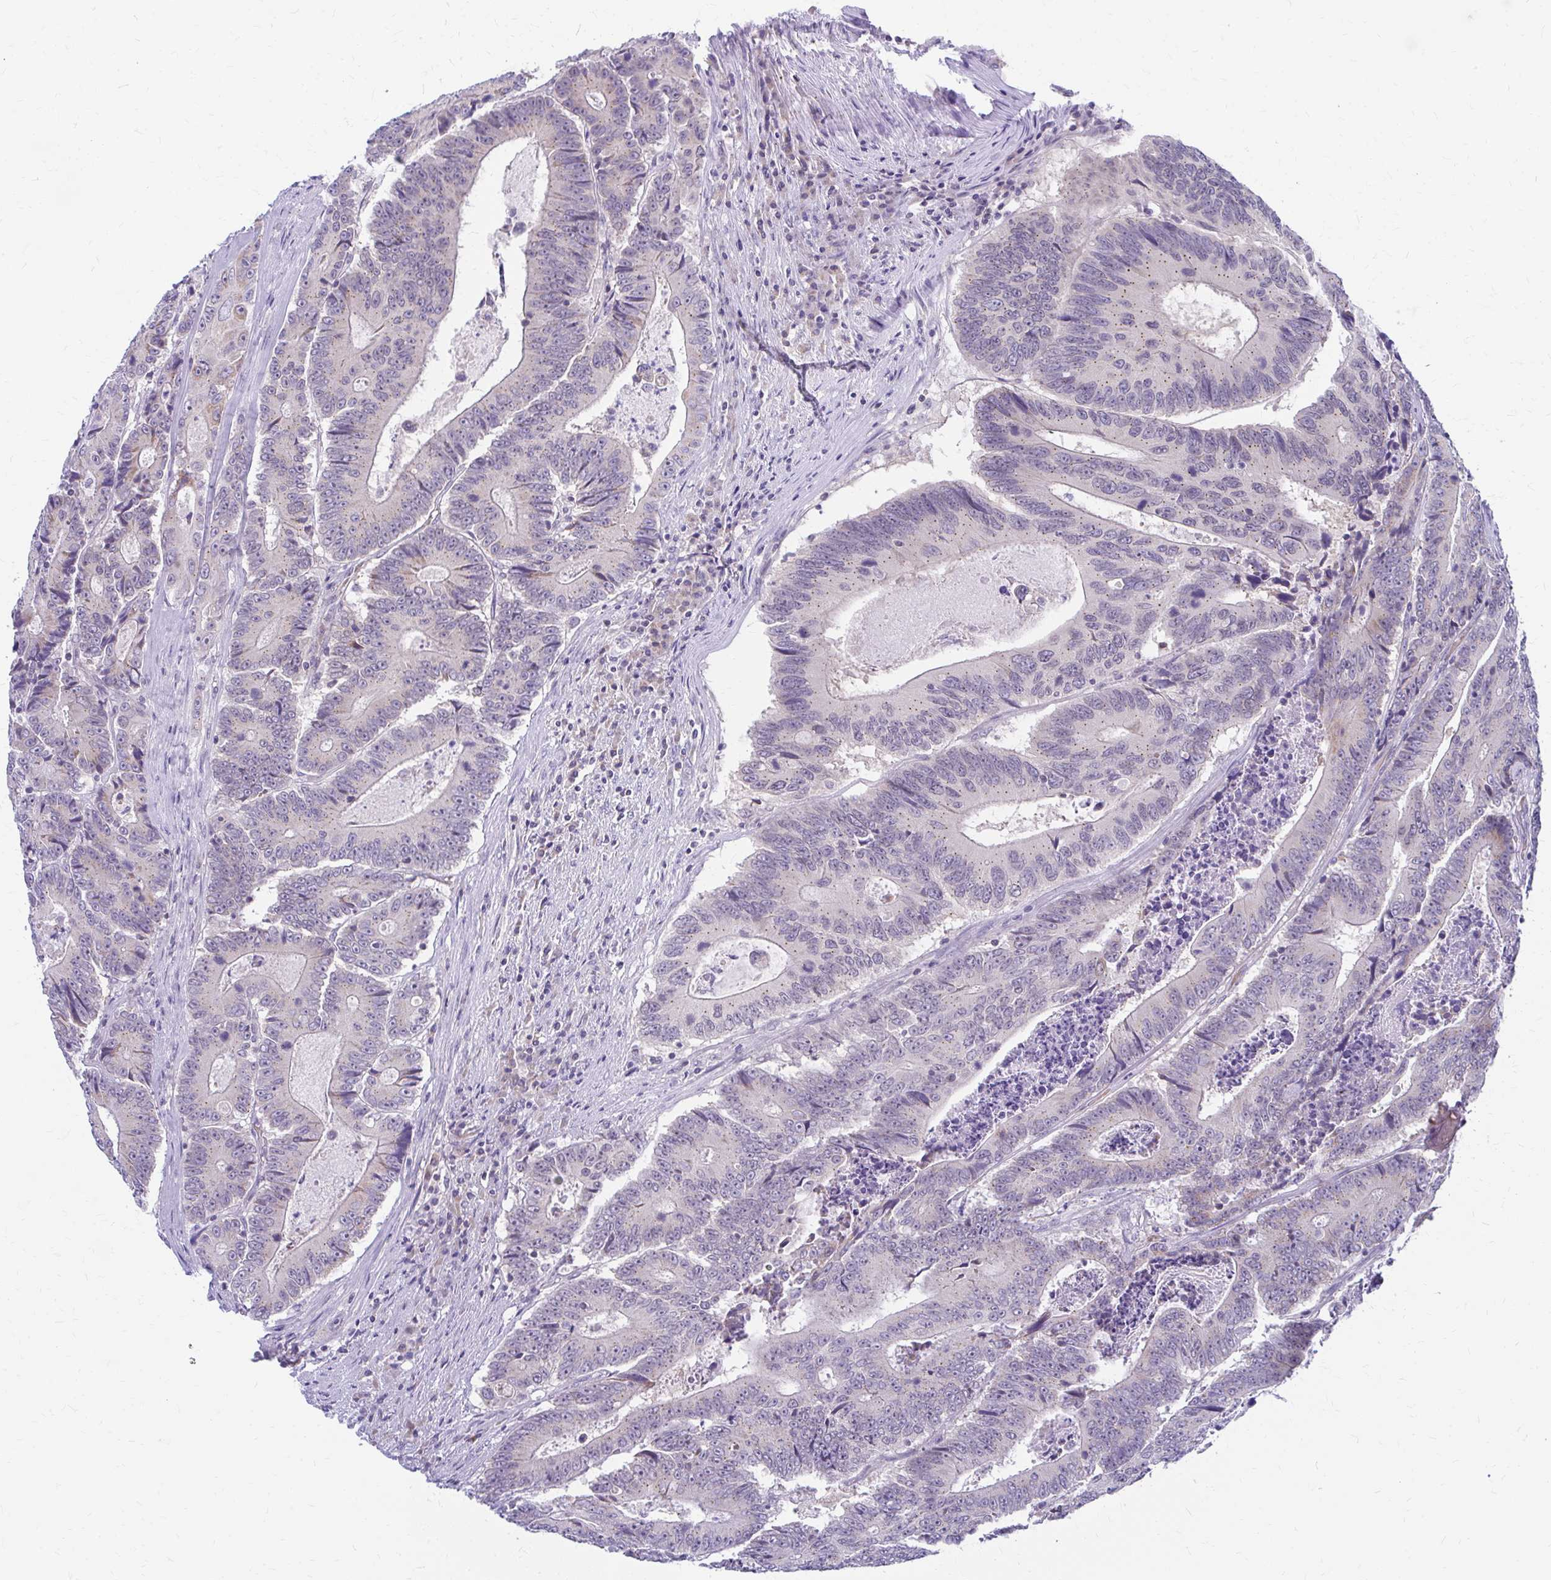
{"staining": {"intensity": "moderate", "quantity": "<25%", "location": "cytoplasmic/membranous"}, "tissue": "colorectal cancer", "cell_type": "Tumor cells", "image_type": "cancer", "snomed": [{"axis": "morphology", "description": "Adenocarcinoma, NOS"}, {"axis": "topography", "description": "Colon"}], "caption": "Protein expression analysis of colorectal cancer displays moderate cytoplasmic/membranous positivity in about <25% of tumor cells.", "gene": "RADIL", "patient": {"sex": "male", "age": 83}}